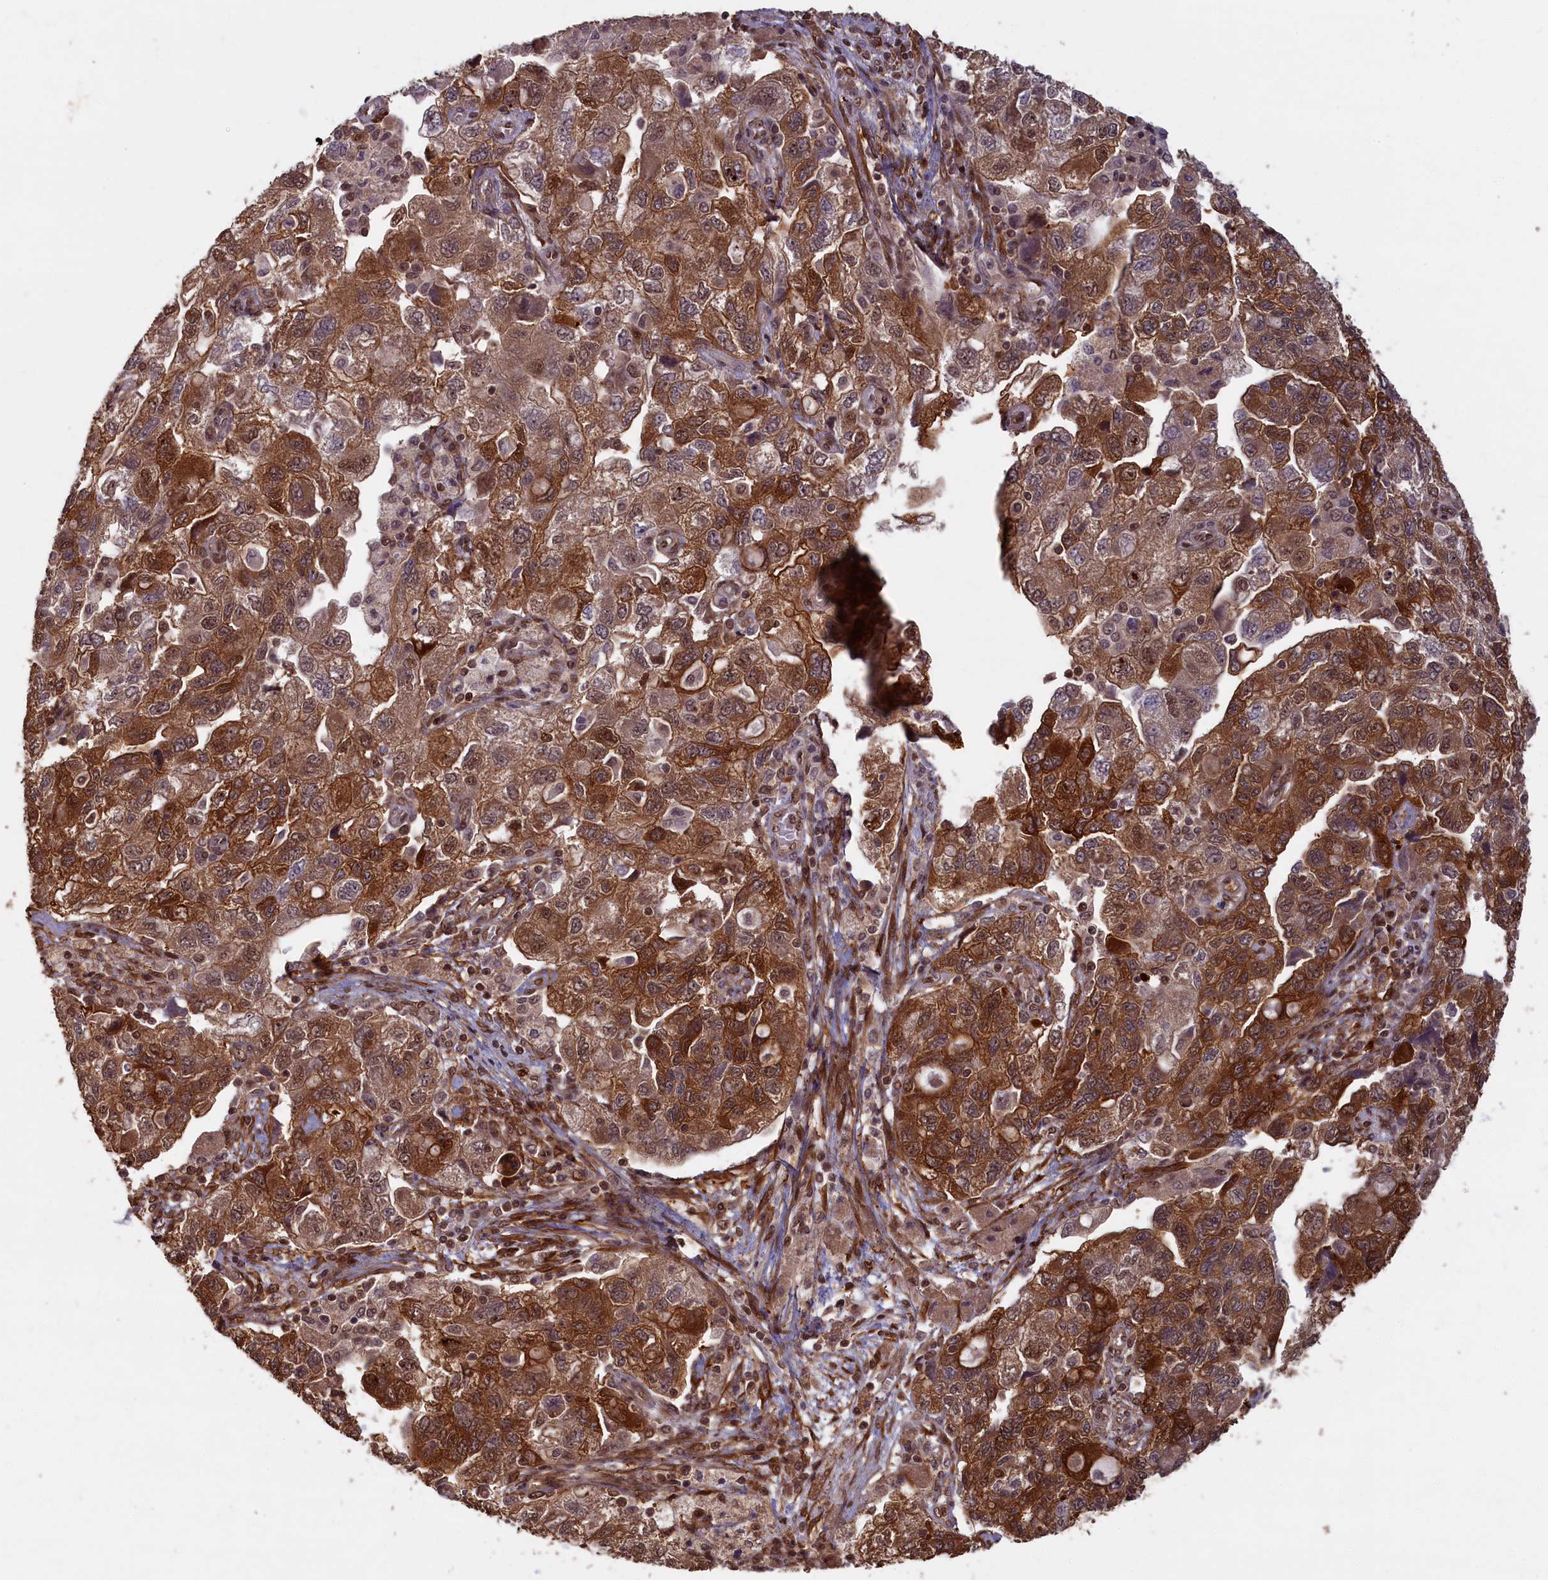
{"staining": {"intensity": "strong", "quantity": ">75%", "location": "cytoplasmic/membranous"}, "tissue": "ovarian cancer", "cell_type": "Tumor cells", "image_type": "cancer", "snomed": [{"axis": "morphology", "description": "Carcinoma, NOS"}, {"axis": "morphology", "description": "Cystadenocarcinoma, serous, NOS"}, {"axis": "topography", "description": "Ovary"}], "caption": "Brown immunohistochemical staining in ovarian cancer demonstrates strong cytoplasmic/membranous staining in approximately >75% of tumor cells. Nuclei are stained in blue.", "gene": "HIF3A", "patient": {"sex": "female", "age": 69}}